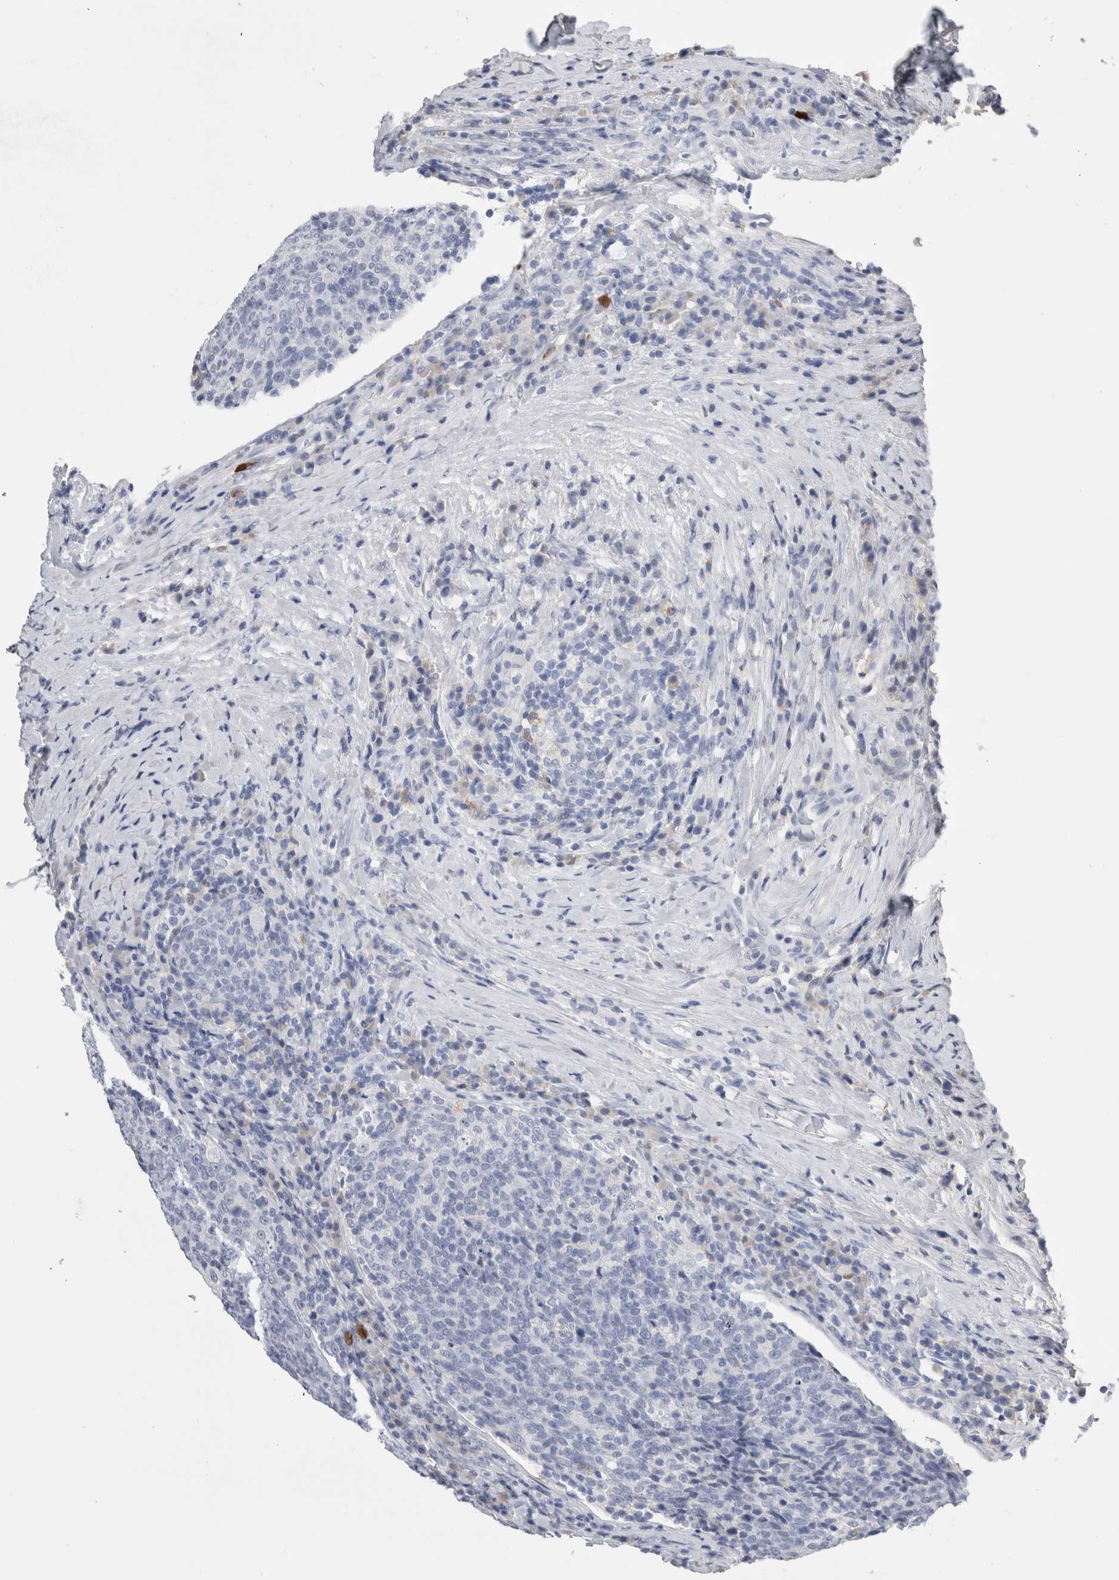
{"staining": {"intensity": "negative", "quantity": "none", "location": "none"}, "tissue": "head and neck cancer", "cell_type": "Tumor cells", "image_type": "cancer", "snomed": [{"axis": "morphology", "description": "Squamous cell carcinoma, NOS"}, {"axis": "morphology", "description": "Squamous cell carcinoma, metastatic, NOS"}, {"axis": "topography", "description": "Lymph node"}, {"axis": "topography", "description": "Head-Neck"}], "caption": "Tumor cells are negative for brown protein staining in head and neck metastatic squamous cell carcinoma. (Brightfield microscopy of DAB (3,3'-diaminobenzidine) IHC at high magnification).", "gene": "S100A12", "patient": {"sex": "male", "age": 62}}